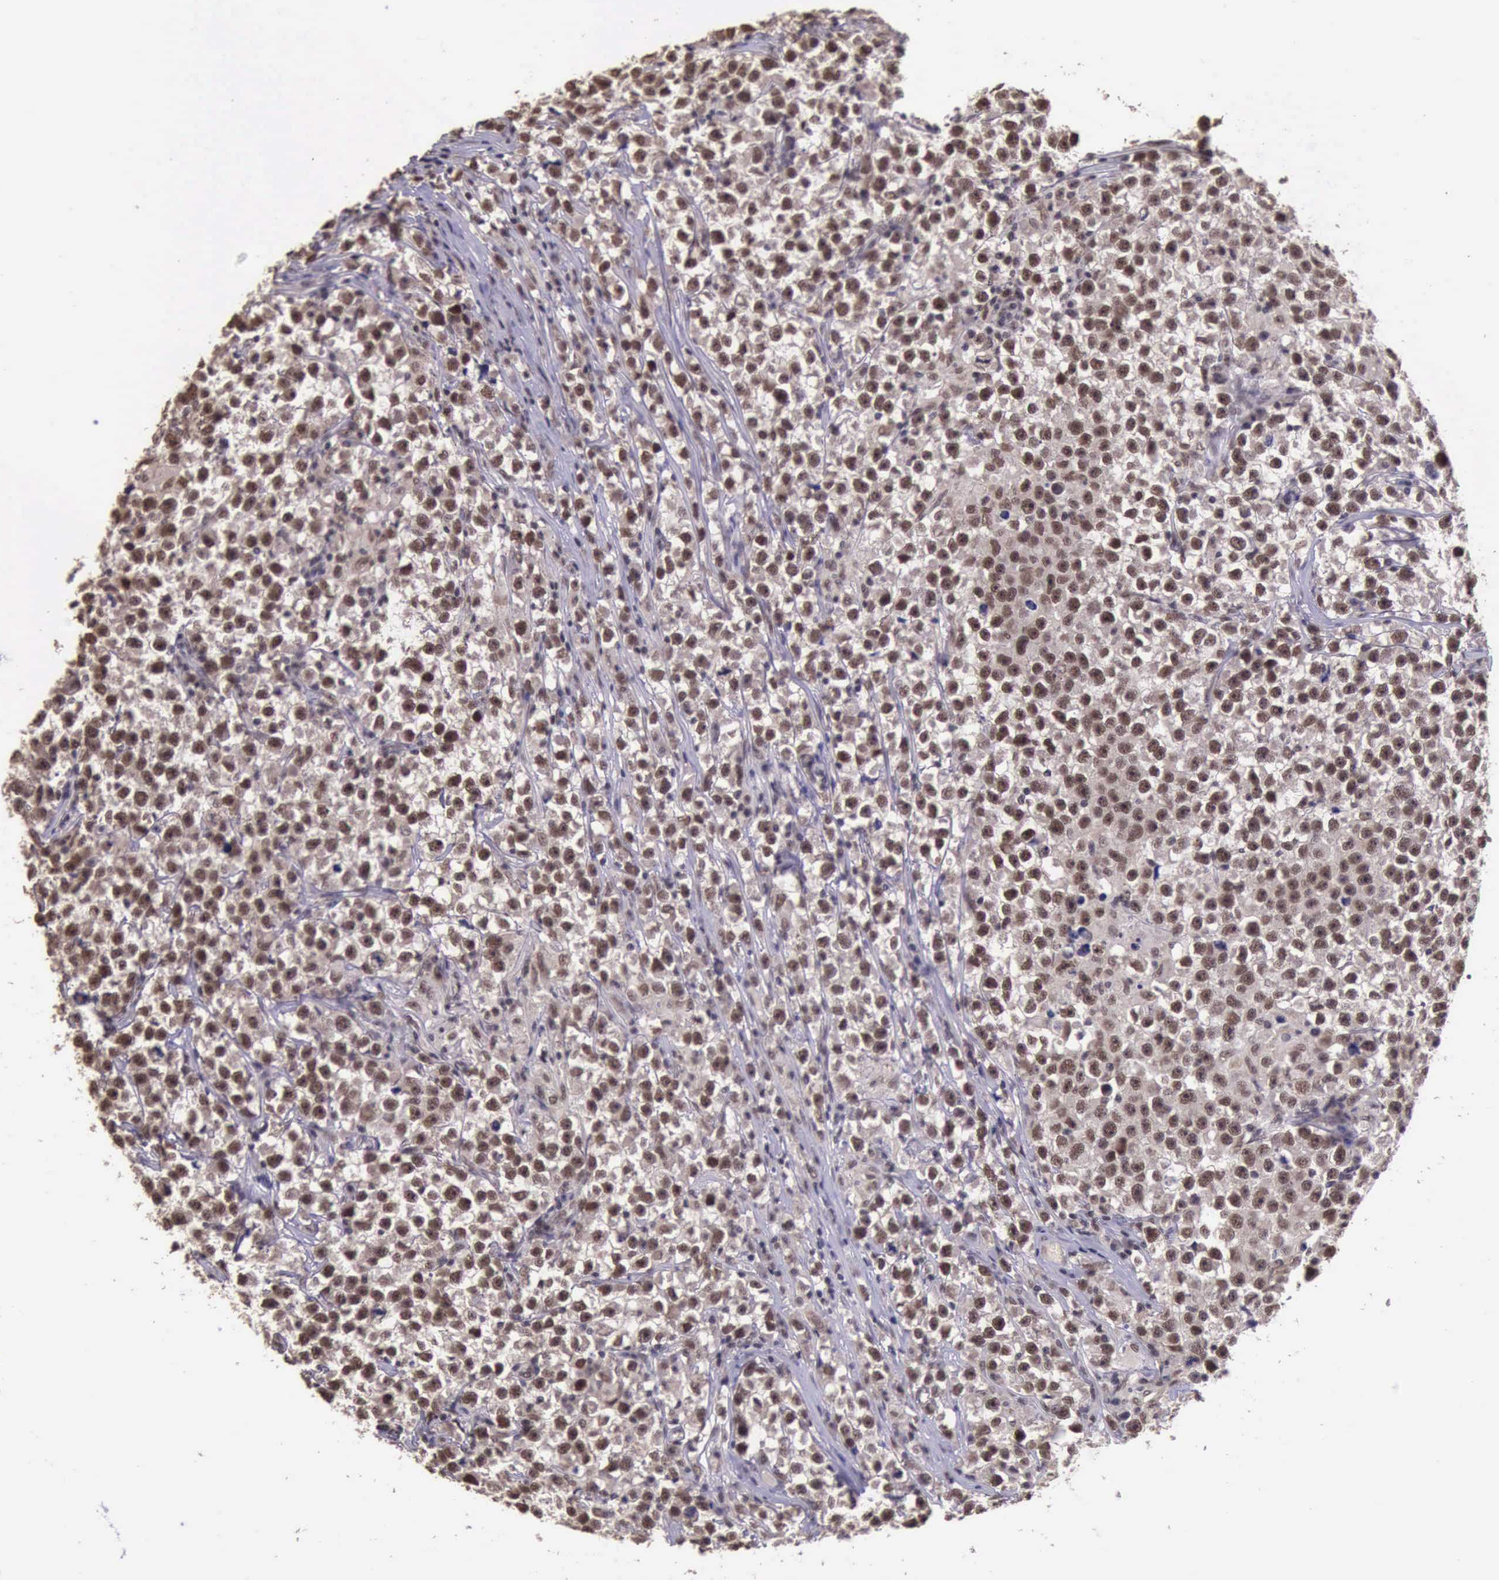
{"staining": {"intensity": "strong", "quantity": ">75%", "location": "nuclear"}, "tissue": "testis cancer", "cell_type": "Tumor cells", "image_type": "cancer", "snomed": [{"axis": "morphology", "description": "Seminoma, NOS"}, {"axis": "topography", "description": "Testis"}], "caption": "Immunohistochemistry (IHC) histopathology image of neoplastic tissue: testis cancer stained using immunohistochemistry reveals high levels of strong protein expression localized specifically in the nuclear of tumor cells, appearing as a nuclear brown color.", "gene": "PRPF39", "patient": {"sex": "male", "age": 33}}